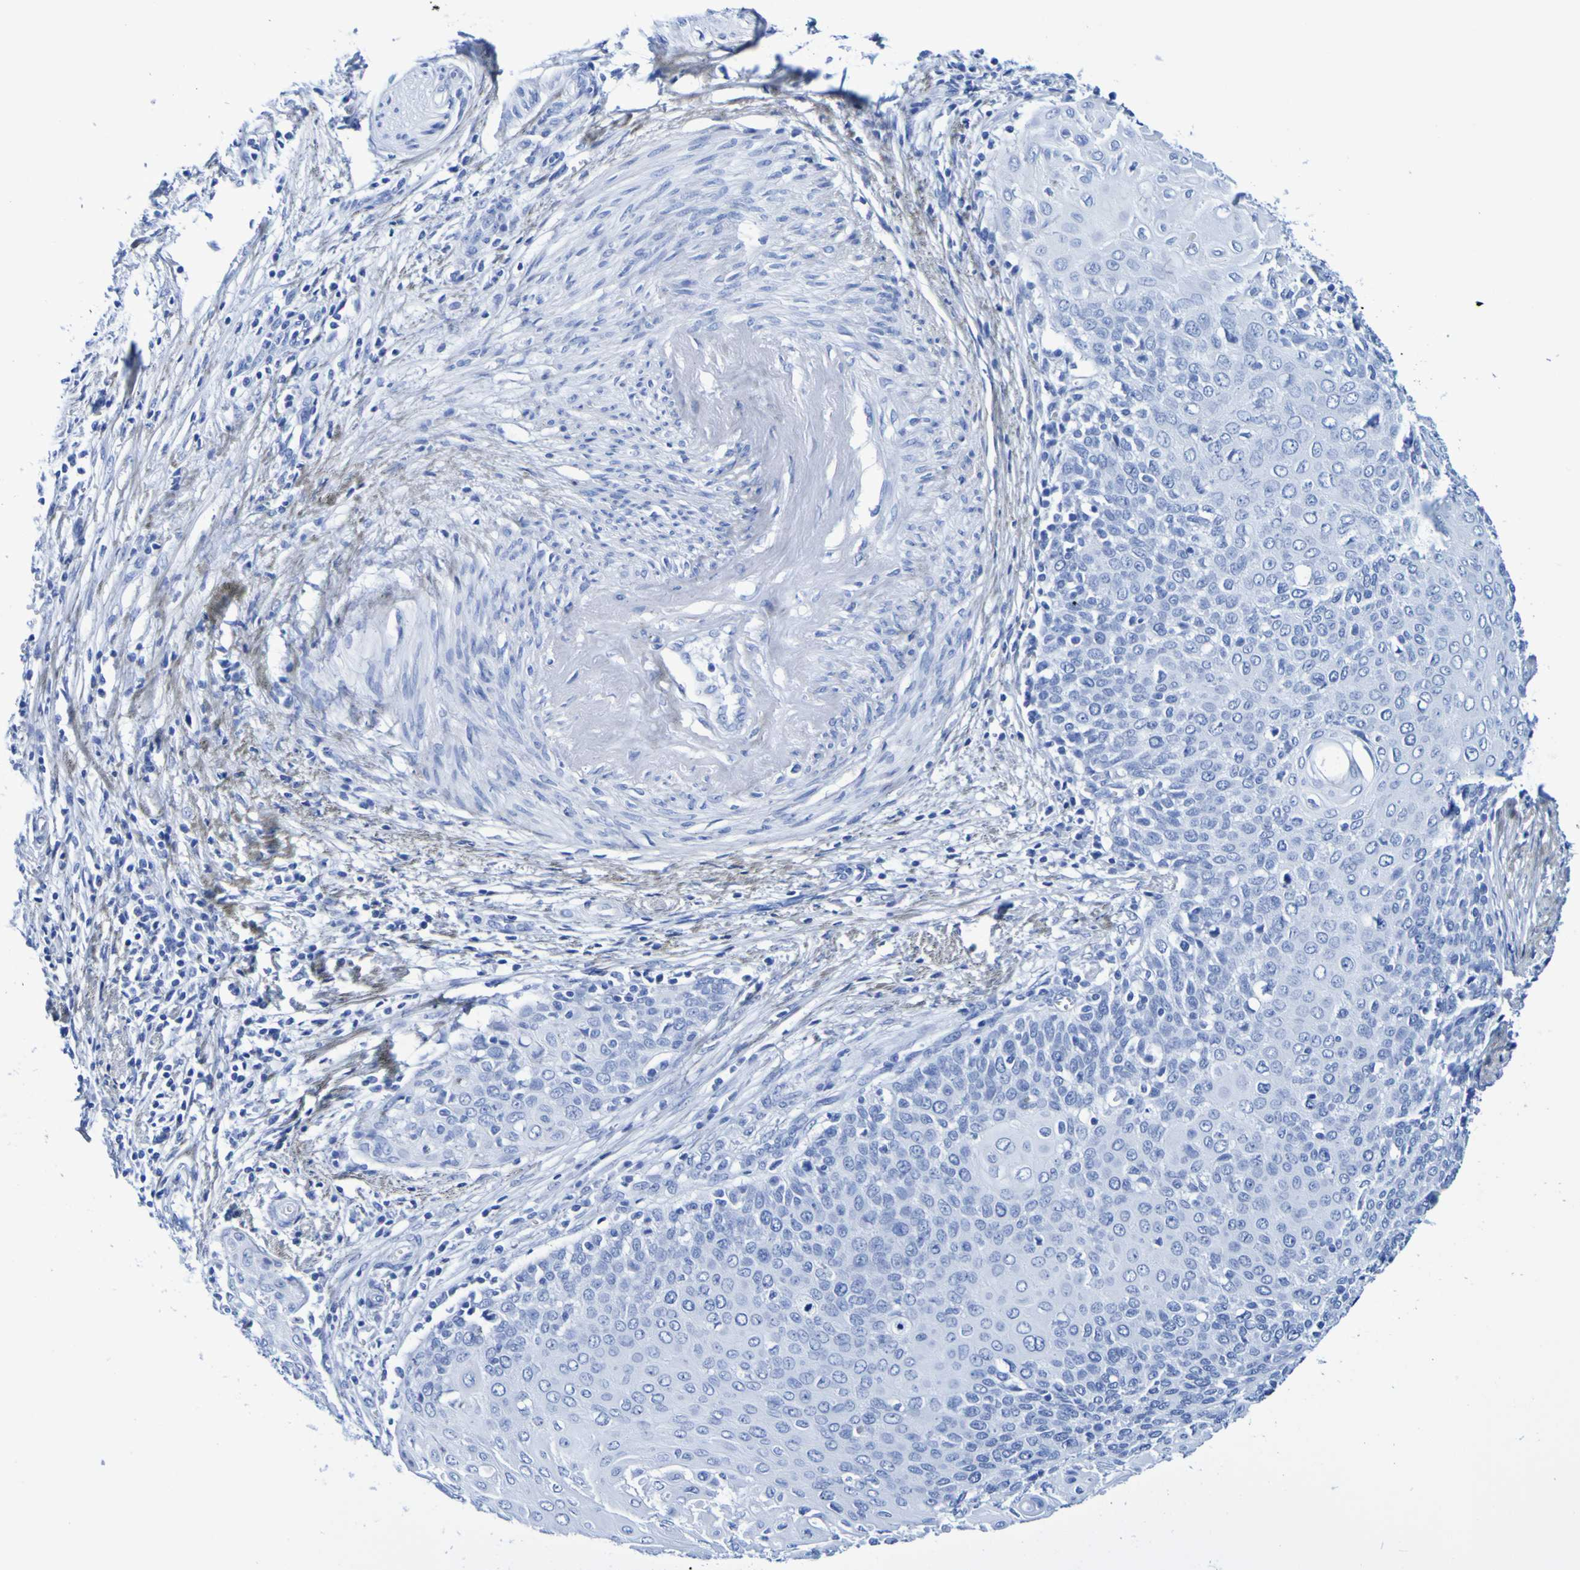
{"staining": {"intensity": "negative", "quantity": "none", "location": "none"}, "tissue": "cervical cancer", "cell_type": "Tumor cells", "image_type": "cancer", "snomed": [{"axis": "morphology", "description": "Squamous cell carcinoma, NOS"}, {"axis": "topography", "description": "Cervix"}], "caption": "DAB (3,3'-diaminobenzidine) immunohistochemical staining of human cervical cancer (squamous cell carcinoma) exhibits no significant expression in tumor cells.", "gene": "DPEP1", "patient": {"sex": "female", "age": 39}}